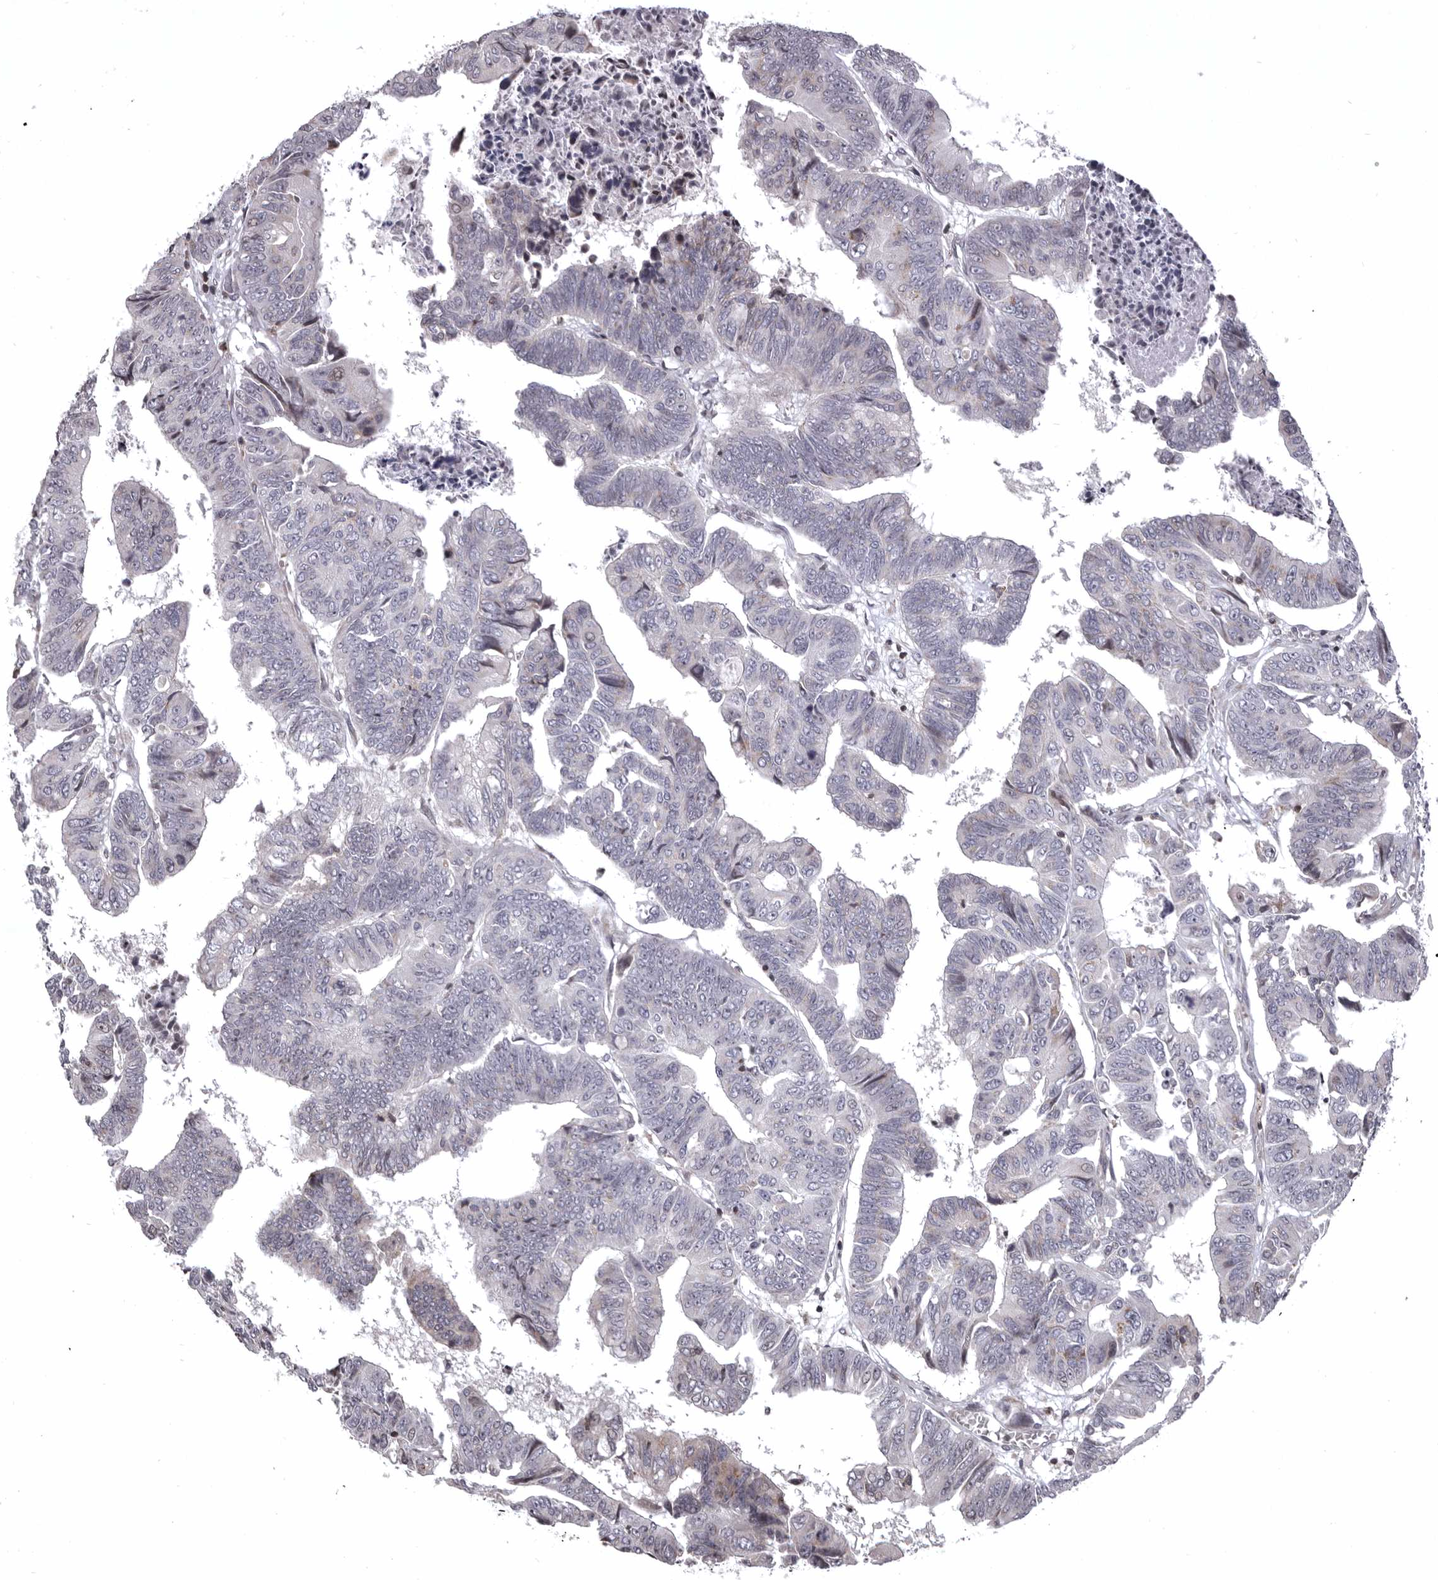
{"staining": {"intensity": "weak", "quantity": "<25%", "location": "nuclear"}, "tissue": "colorectal cancer", "cell_type": "Tumor cells", "image_type": "cancer", "snomed": [{"axis": "morphology", "description": "Adenocarcinoma, NOS"}, {"axis": "topography", "description": "Rectum"}], "caption": "High magnification brightfield microscopy of colorectal adenocarcinoma stained with DAB (3,3'-diaminobenzidine) (brown) and counterstained with hematoxylin (blue): tumor cells show no significant positivity. (DAB (3,3'-diaminobenzidine) IHC visualized using brightfield microscopy, high magnification).", "gene": "AZIN1", "patient": {"sex": "female", "age": 65}}